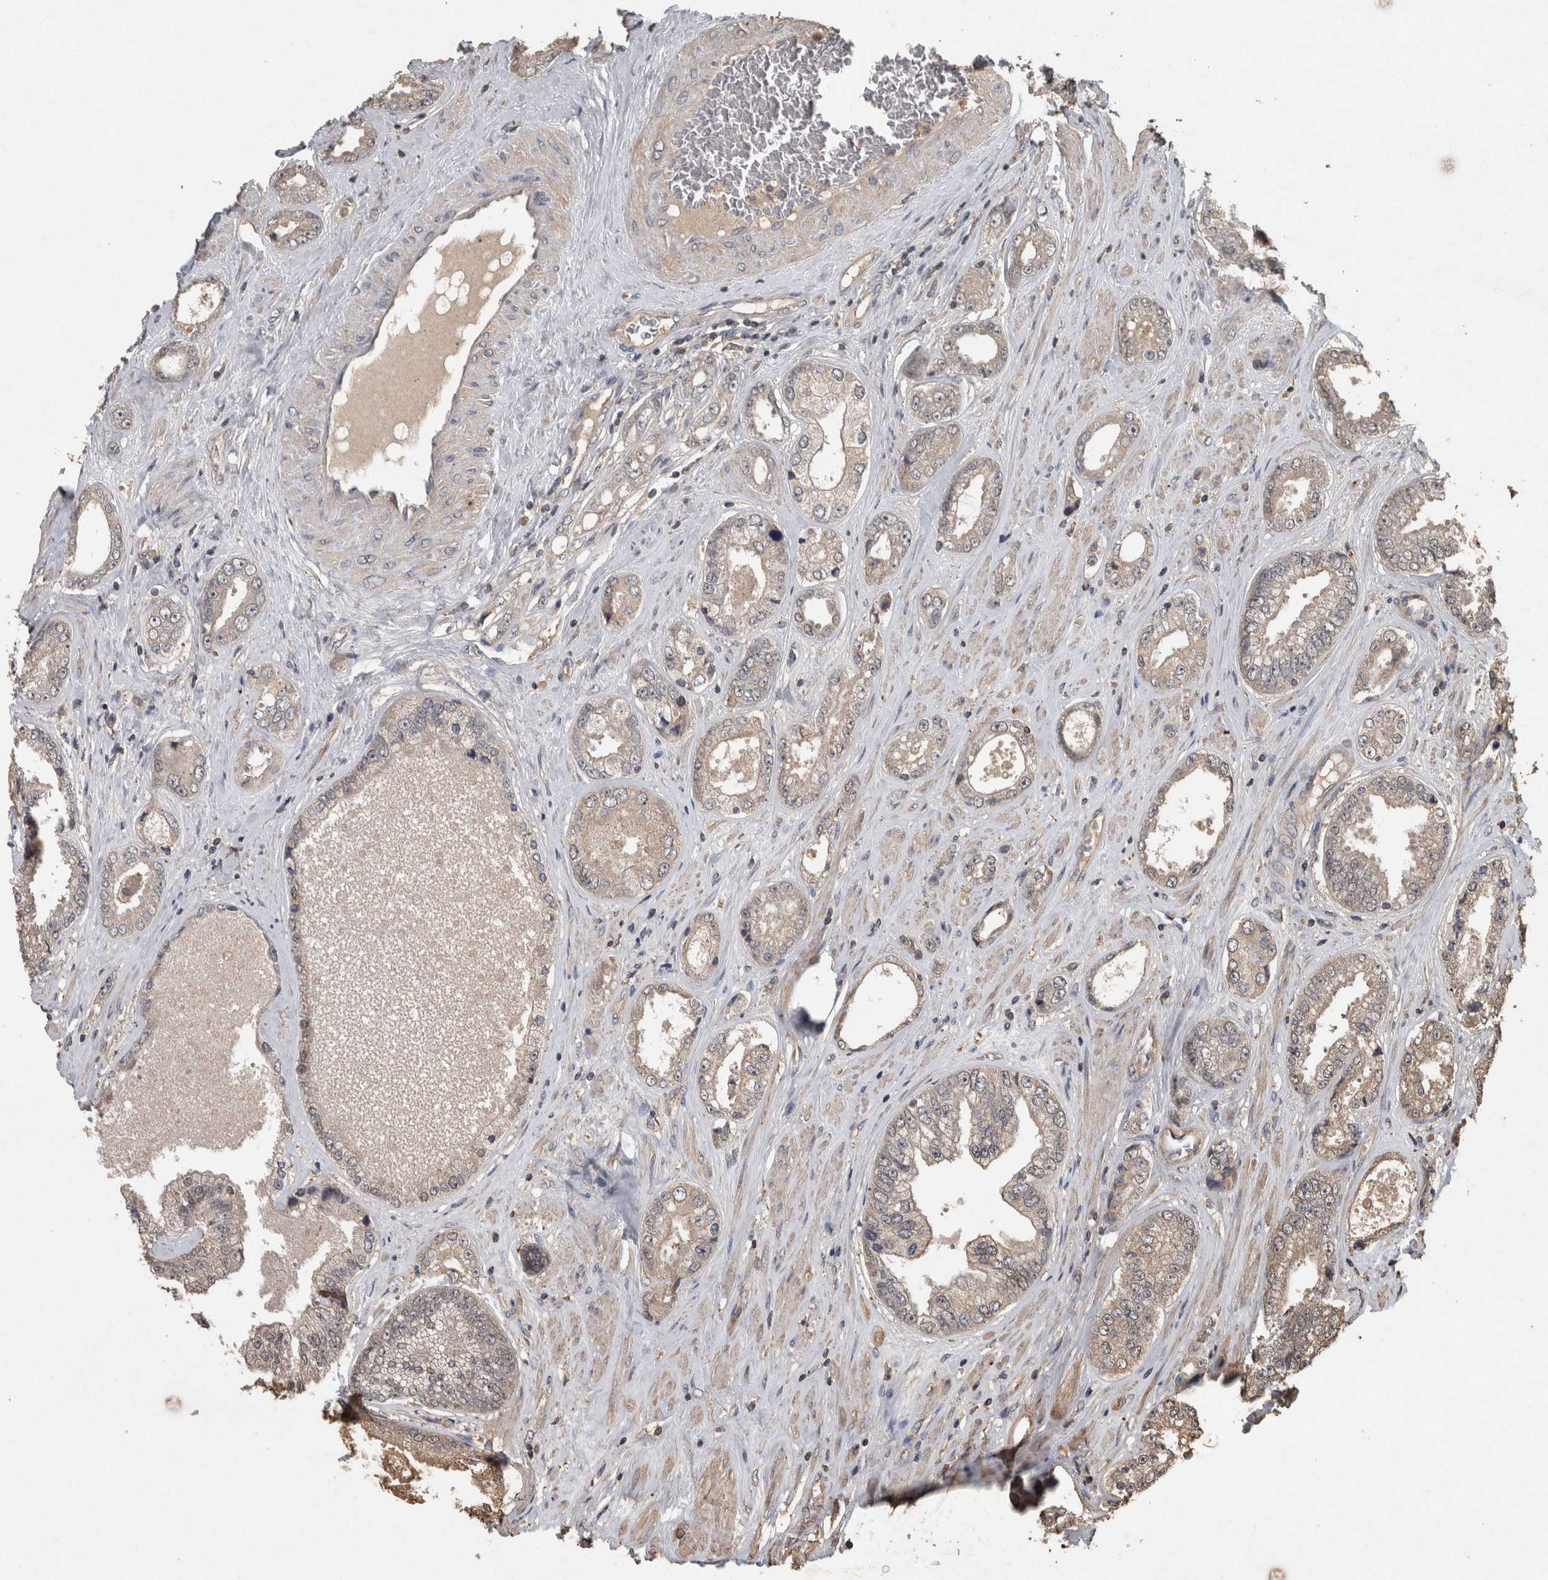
{"staining": {"intensity": "weak", "quantity": ">75%", "location": "cytoplasmic/membranous"}, "tissue": "prostate cancer", "cell_type": "Tumor cells", "image_type": "cancer", "snomed": [{"axis": "morphology", "description": "Adenocarcinoma, High grade"}, {"axis": "topography", "description": "Prostate"}], "caption": "Human prostate cancer (high-grade adenocarcinoma) stained with a protein marker reveals weak staining in tumor cells.", "gene": "FGFRL1", "patient": {"sex": "male", "age": 61}}